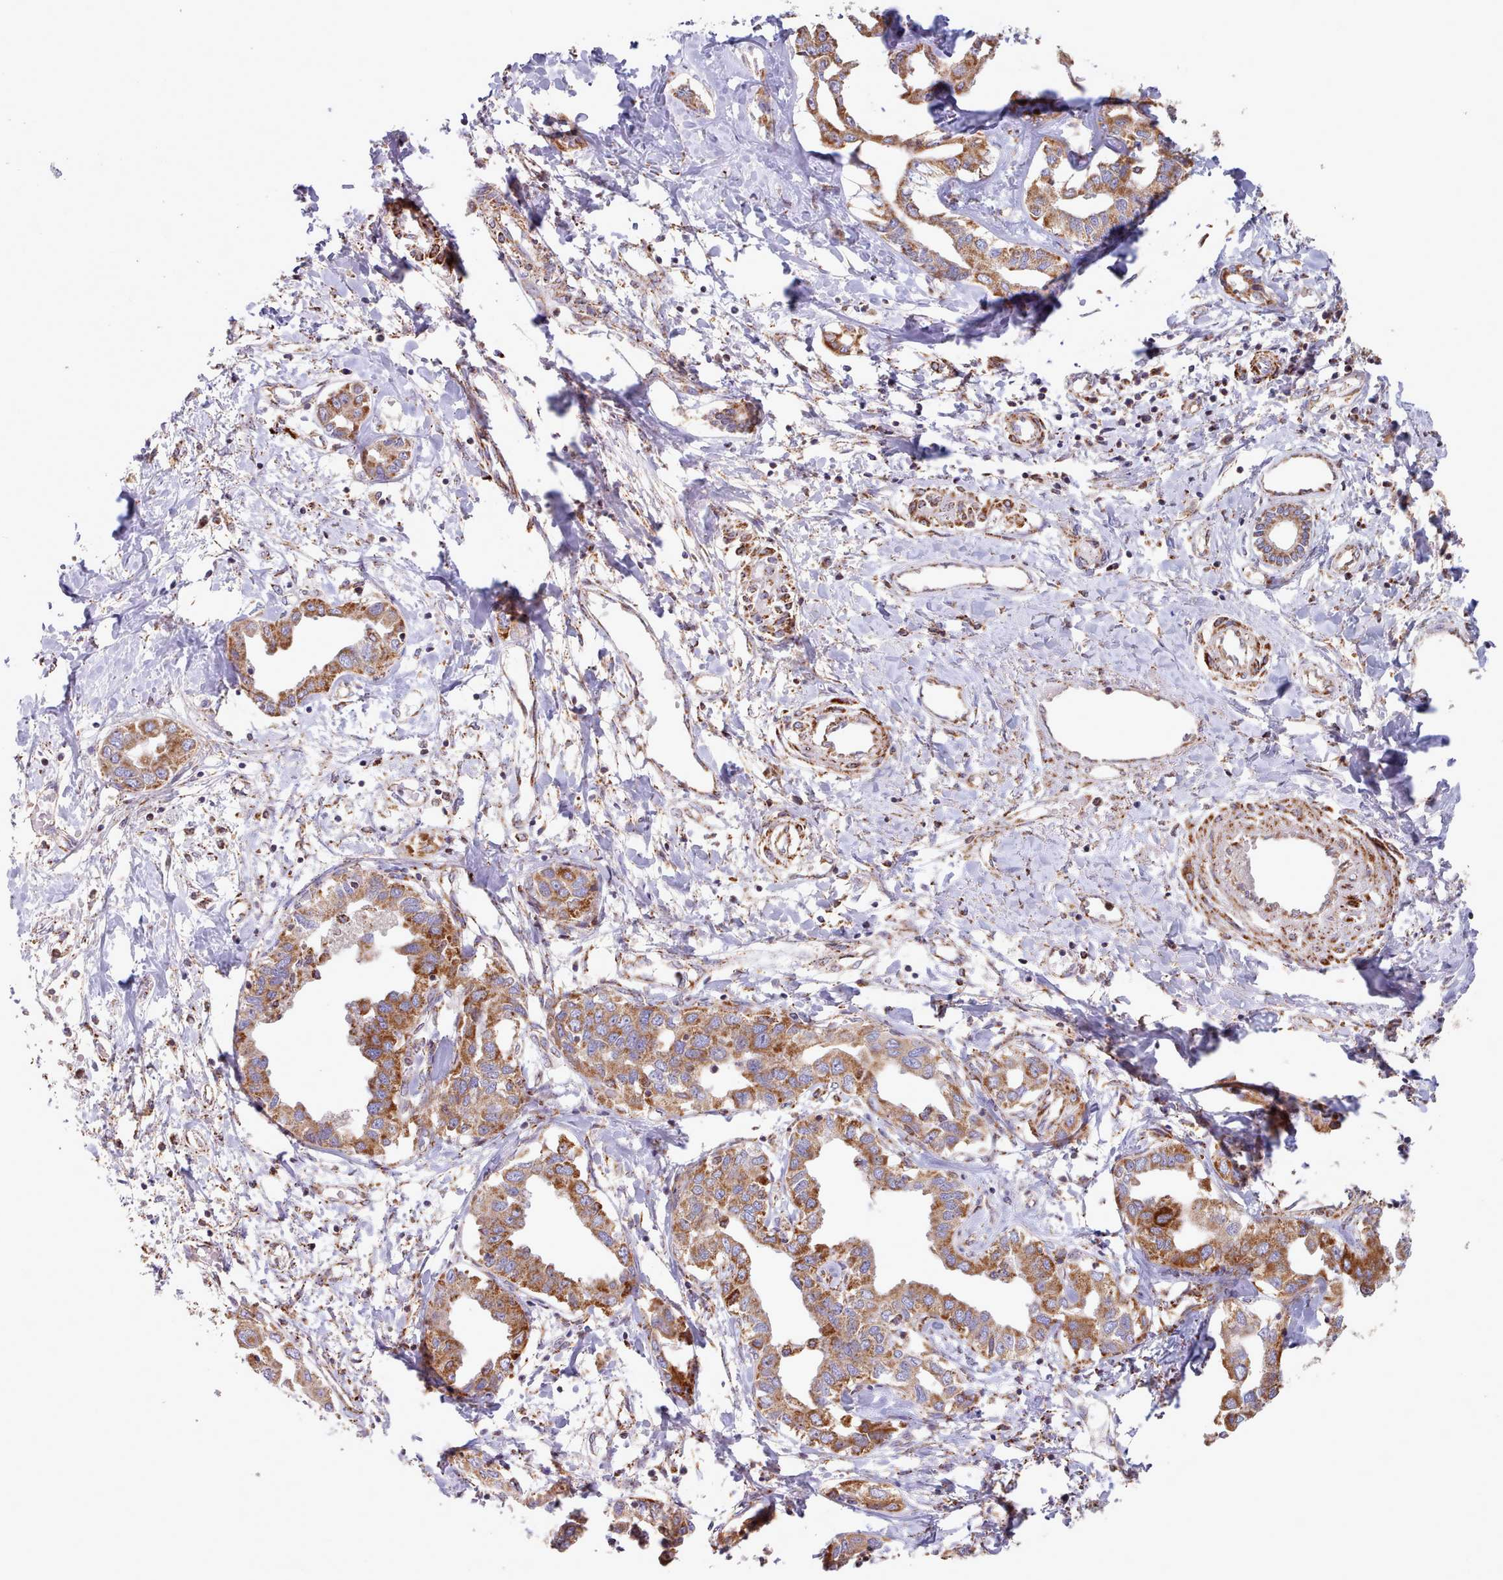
{"staining": {"intensity": "moderate", "quantity": ">75%", "location": "cytoplasmic/membranous"}, "tissue": "liver cancer", "cell_type": "Tumor cells", "image_type": "cancer", "snomed": [{"axis": "morphology", "description": "Cholangiocarcinoma"}, {"axis": "topography", "description": "Liver"}], "caption": "There is medium levels of moderate cytoplasmic/membranous positivity in tumor cells of liver cholangiocarcinoma, as demonstrated by immunohistochemical staining (brown color).", "gene": "HSDL2", "patient": {"sex": "male", "age": 59}}